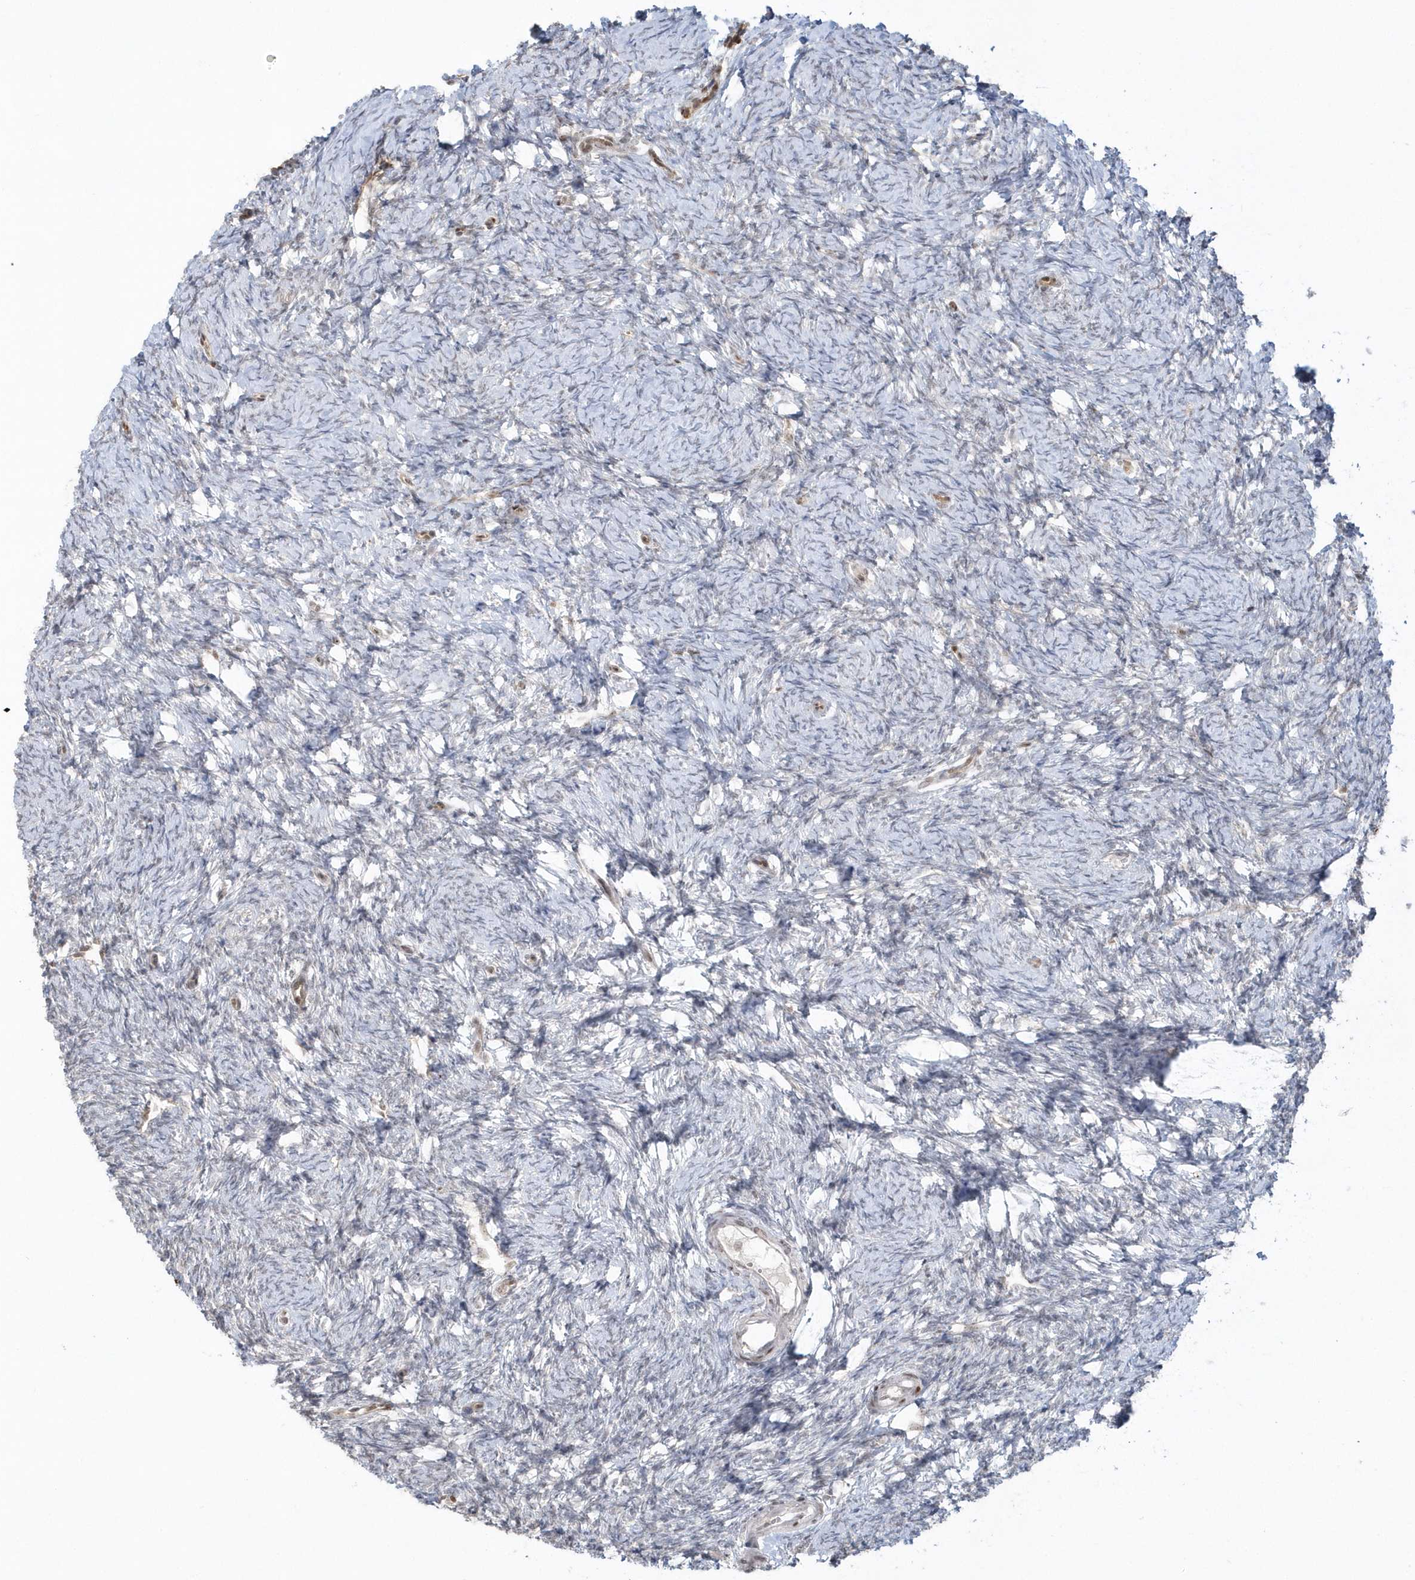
{"staining": {"intensity": "strong", "quantity": ">75%", "location": "nuclear"}, "tissue": "ovary", "cell_type": "Follicle cells", "image_type": "normal", "snomed": [{"axis": "morphology", "description": "Normal tissue, NOS"}, {"axis": "morphology", "description": "Cyst, NOS"}, {"axis": "topography", "description": "Ovary"}], "caption": "Brown immunohistochemical staining in unremarkable human ovary shows strong nuclear staining in about >75% of follicle cells.", "gene": "SUMO2", "patient": {"sex": "female", "age": 33}}